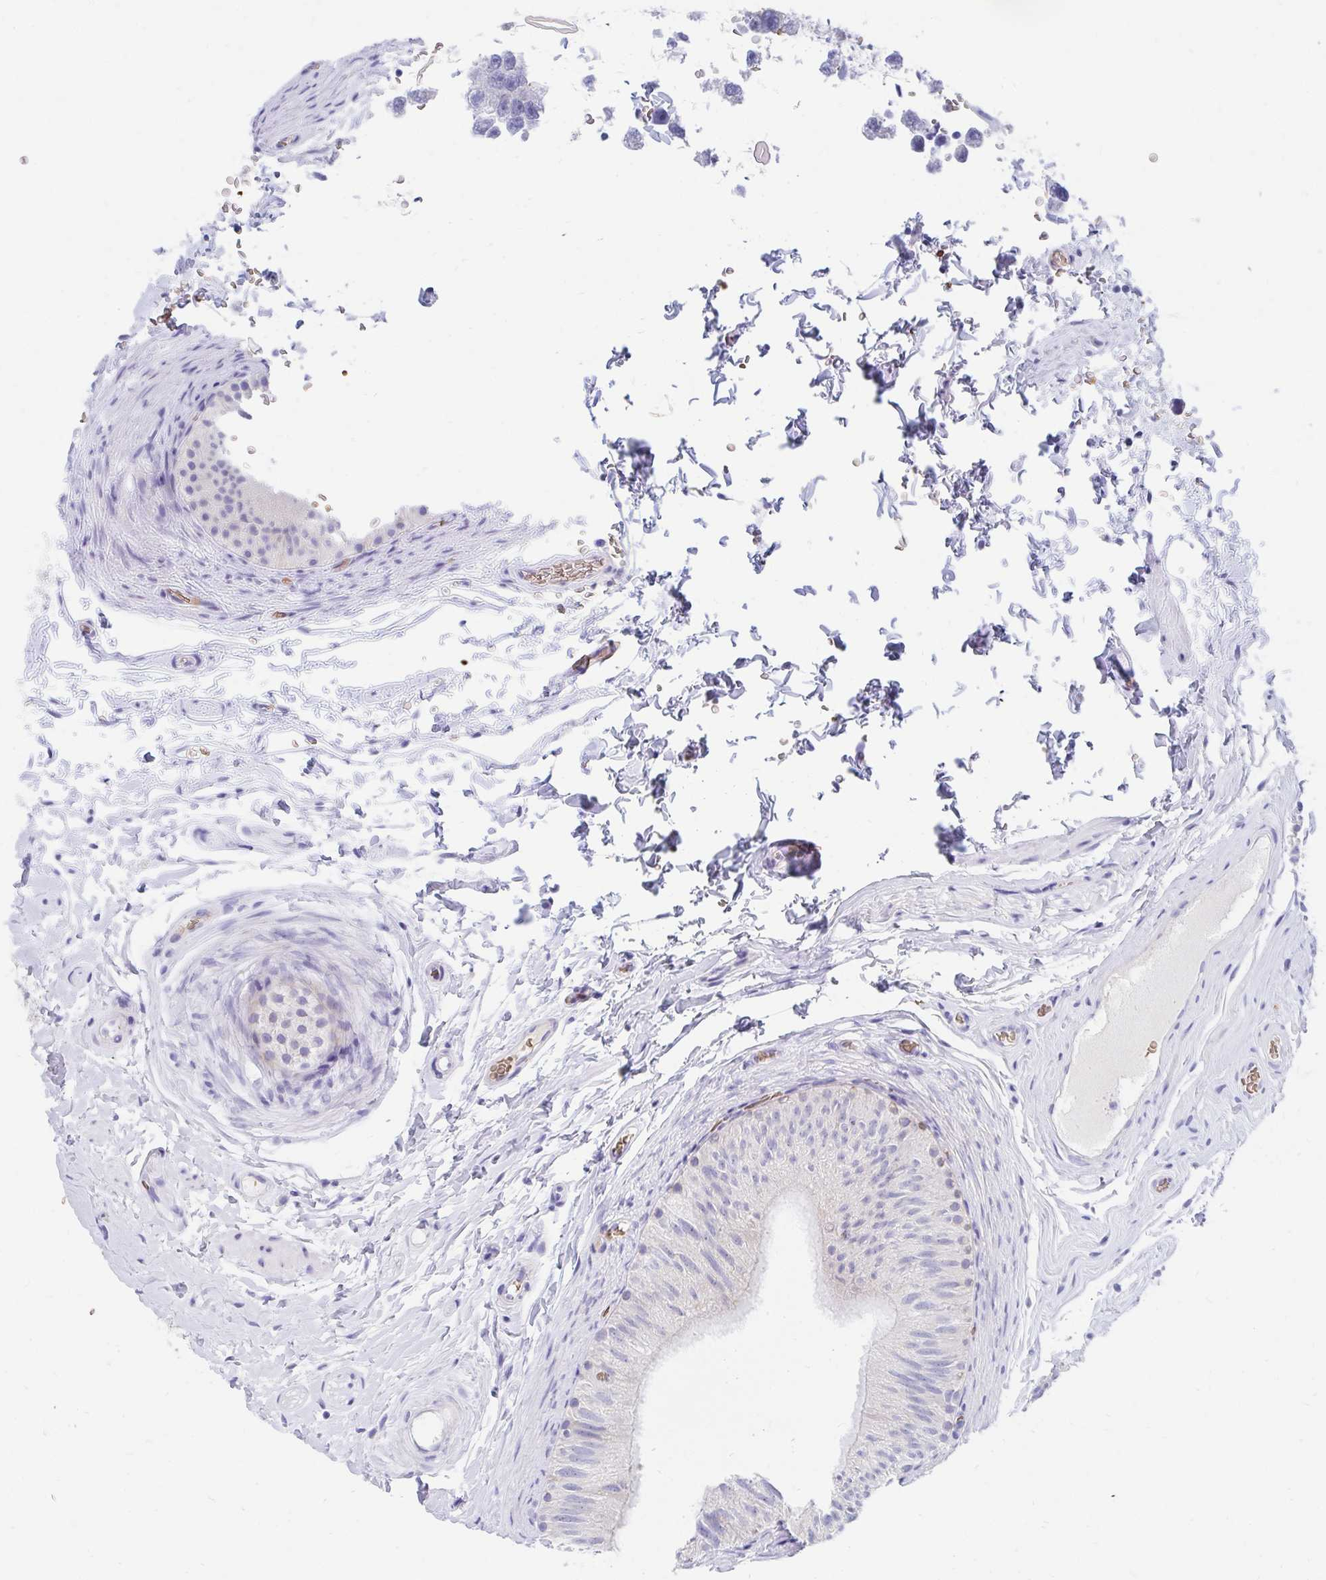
{"staining": {"intensity": "weak", "quantity": "<25%", "location": "cytoplasmic/membranous"}, "tissue": "epididymis", "cell_type": "Glandular cells", "image_type": "normal", "snomed": [{"axis": "morphology", "description": "Normal tissue, NOS"}, {"axis": "topography", "description": "Epididymis, spermatic cord, NOS"}, {"axis": "topography", "description": "Epididymis"}], "caption": "Glandular cells show no significant positivity in unremarkable epididymis.", "gene": "MROH2B", "patient": {"sex": "male", "age": 31}}